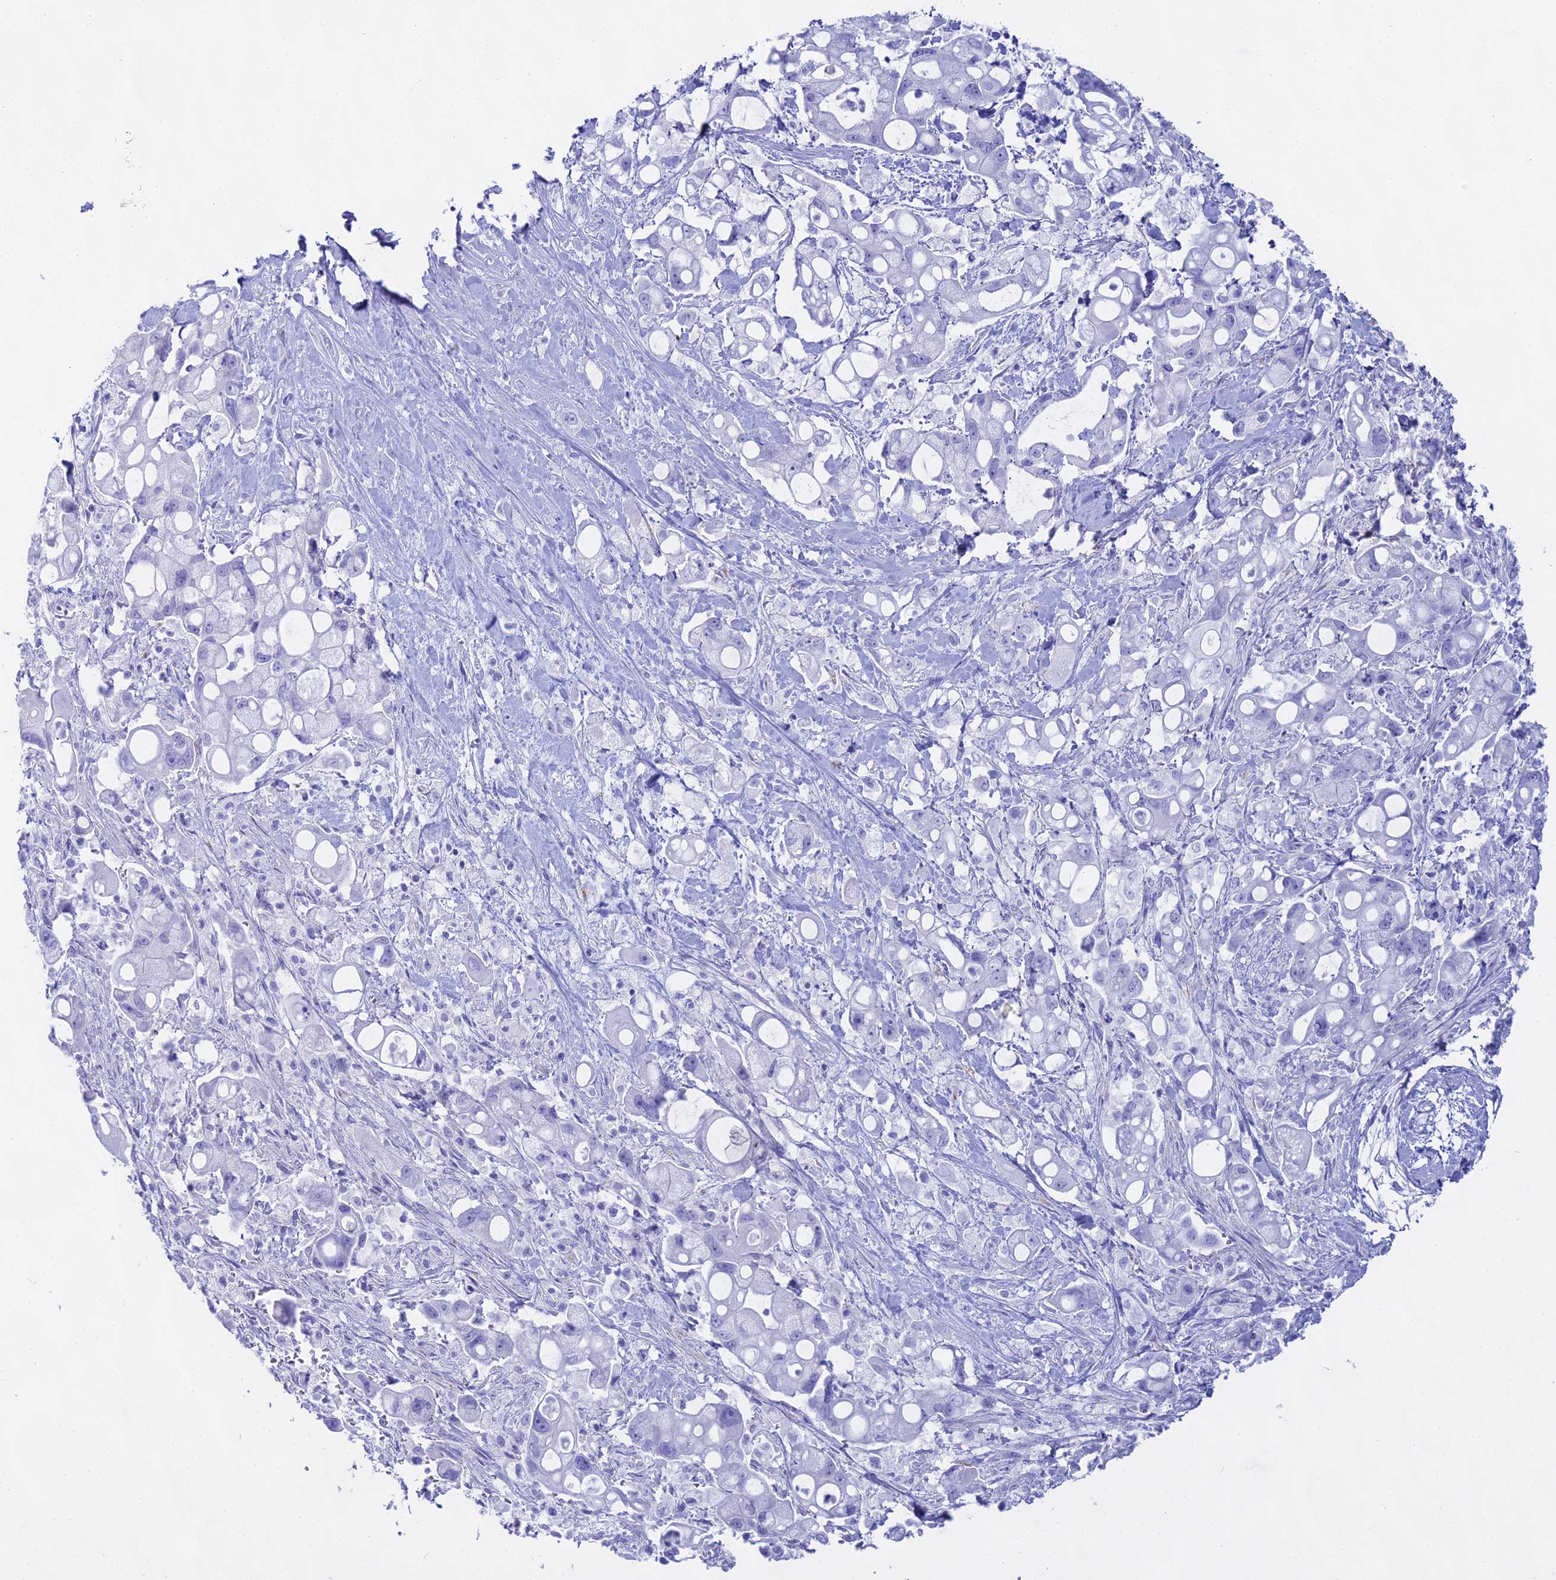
{"staining": {"intensity": "negative", "quantity": "none", "location": "none"}, "tissue": "pancreatic cancer", "cell_type": "Tumor cells", "image_type": "cancer", "snomed": [{"axis": "morphology", "description": "Adenocarcinoma, NOS"}, {"axis": "topography", "description": "Pancreas"}], "caption": "Immunohistochemistry (IHC) image of neoplastic tissue: pancreatic cancer (adenocarcinoma) stained with DAB (3,3'-diaminobenzidine) displays no significant protein positivity in tumor cells.", "gene": "CGB2", "patient": {"sex": "male", "age": 68}}